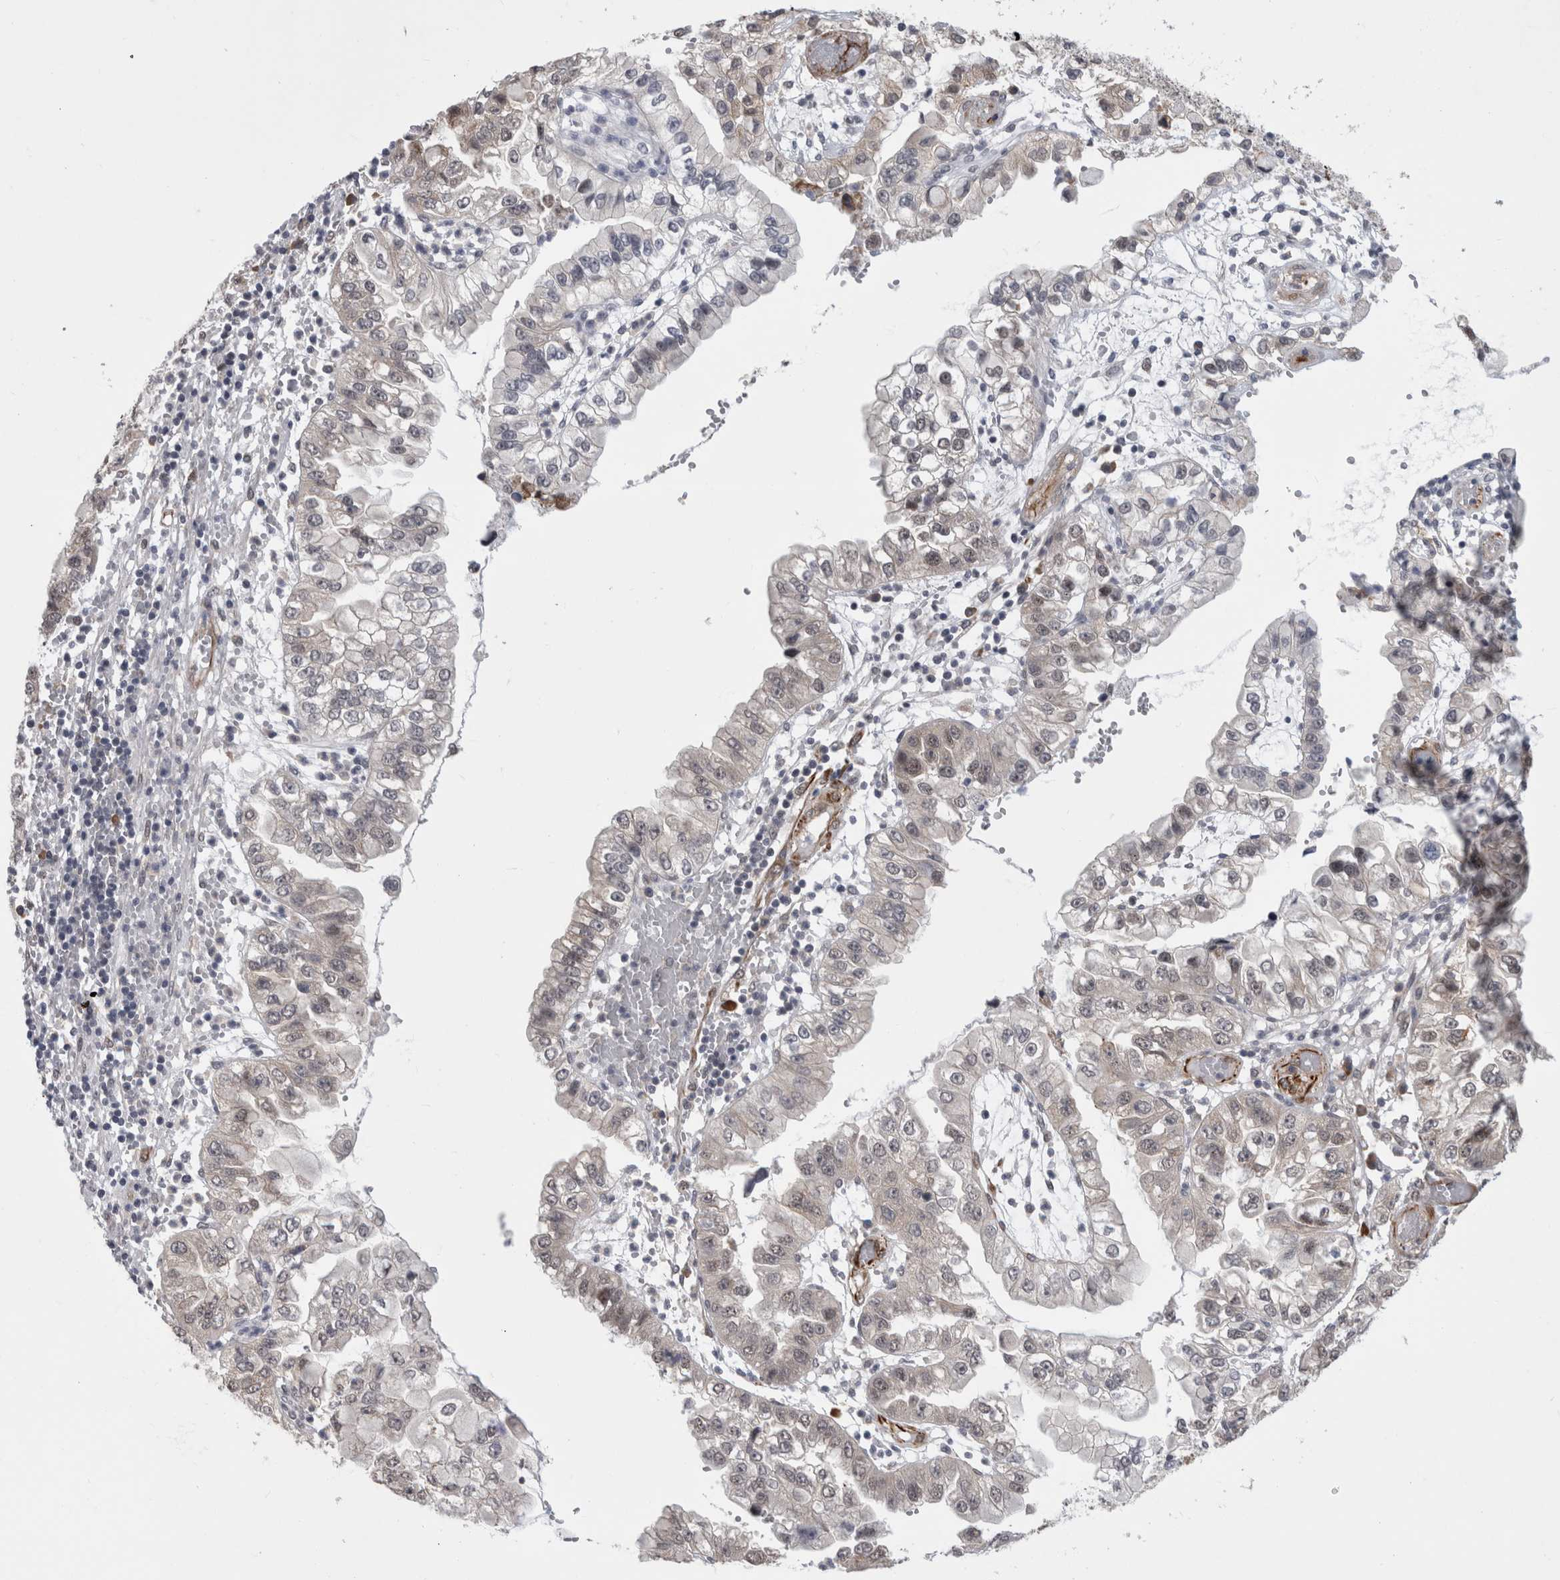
{"staining": {"intensity": "negative", "quantity": "none", "location": "none"}, "tissue": "liver cancer", "cell_type": "Tumor cells", "image_type": "cancer", "snomed": [{"axis": "morphology", "description": "Cholangiocarcinoma"}, {"axis": "topography", "description": "Liver"}], "caption": "High magnification brightfield microscopy of liver cancer (cholangiocarcinoma) stained with DAB (brown) and counterstained with hematoxylin (blue): tumor cells show no significant positivity.", "gene": "FAM83H", "patient": {"sex": "female", "age": 79}}